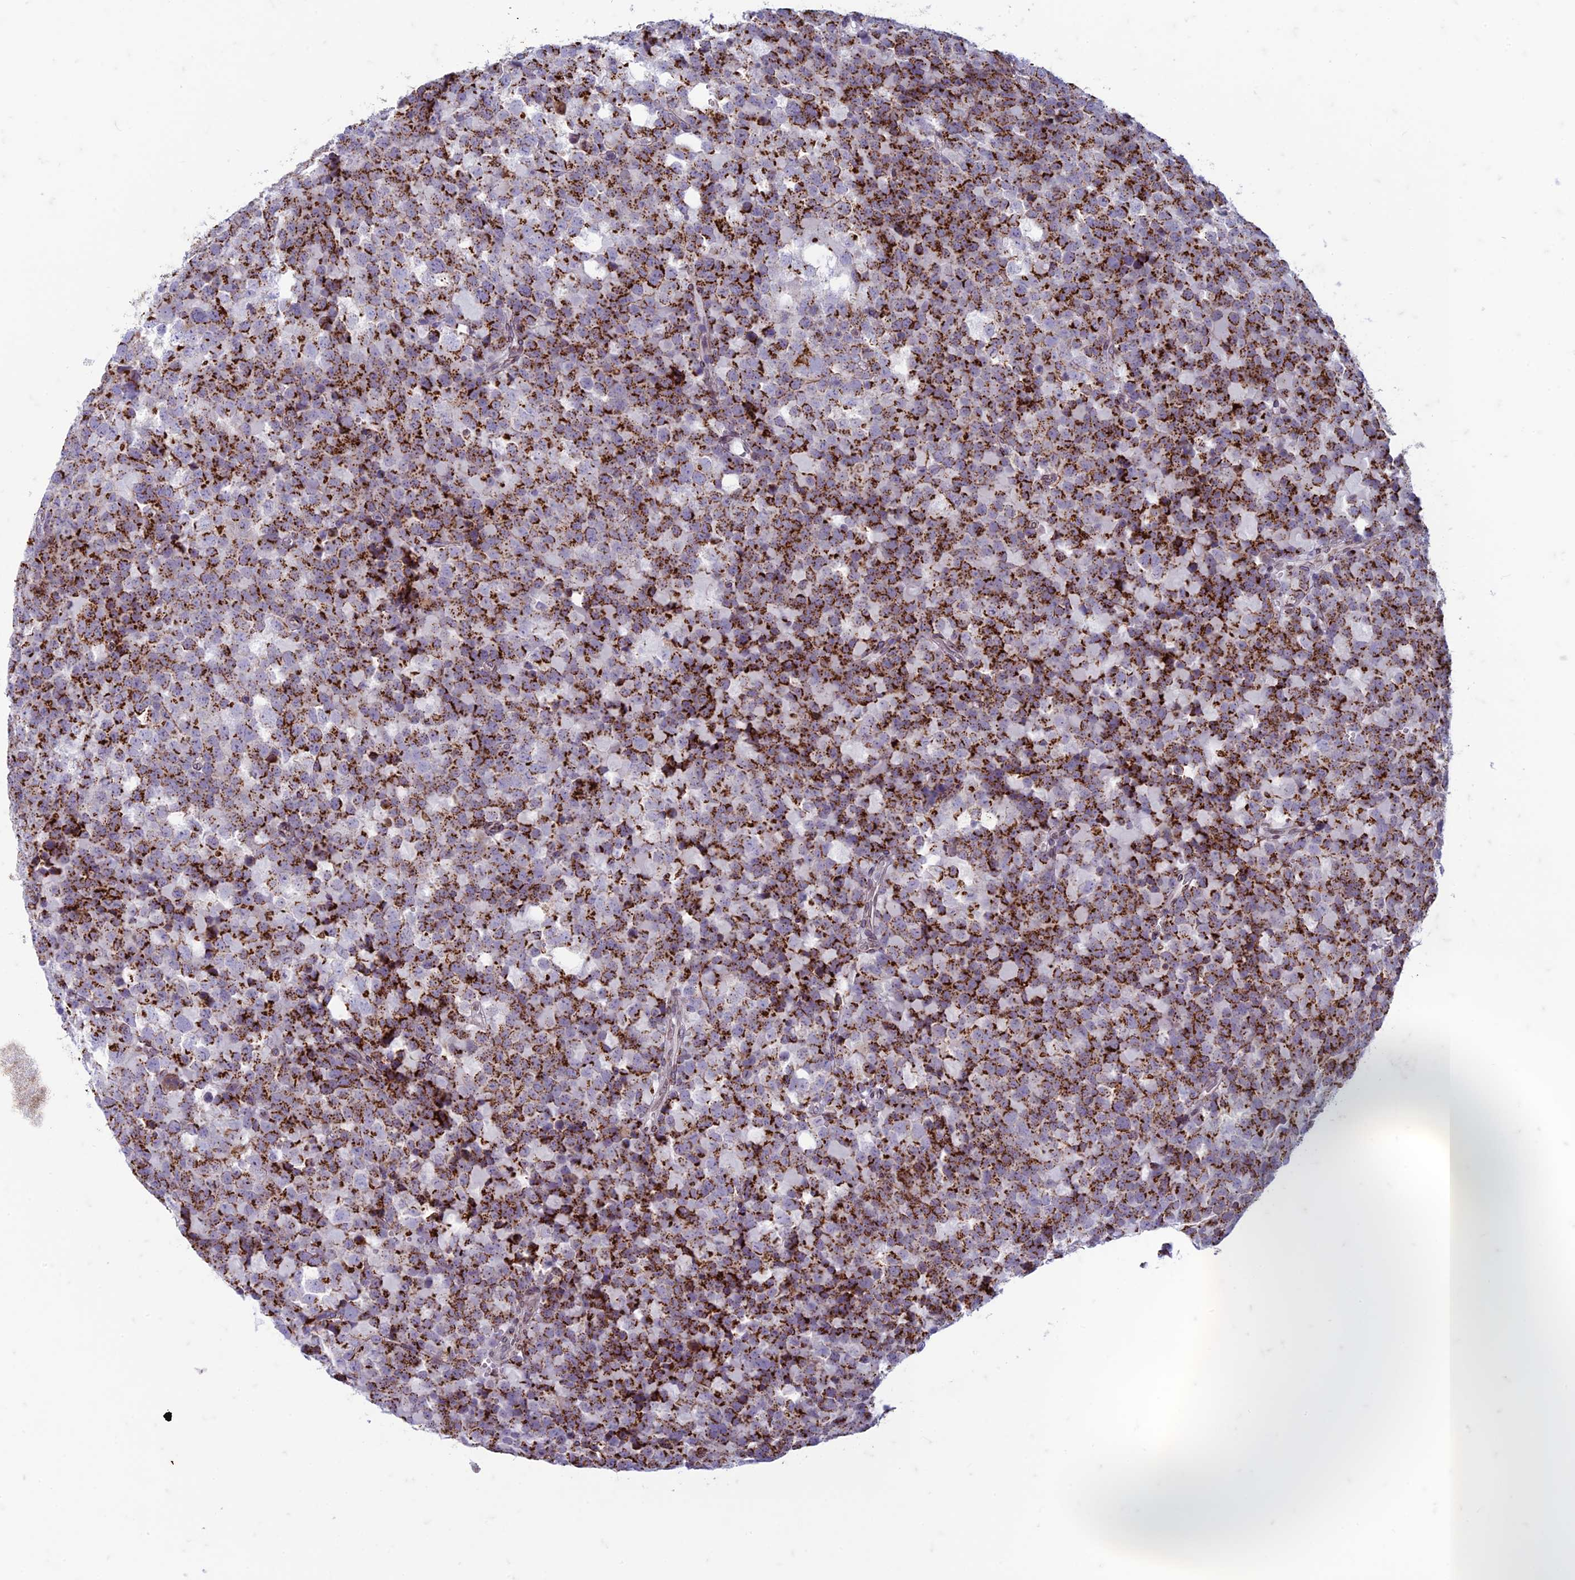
{"staining": {"intensity": "strong", "quantity": ">75%", "location": "cytoplasmic/membranous"}, "tissue": "testis cancer", "cell_type": "Tumor cells", "image_type": "cancer", "snomed": [{"axis": "morphology", "description": "Seminoma, NOS"}, {"axis": "topography", "description": "Testis"}], "caption": "A photomicrograph of human testis cancer (seminoma) stained for a protein displays strong cytoplasmic/membranous brown staining in tumor cells.", "gene": "FAM3C", "patient": {"sex": "male", "age": 71}}